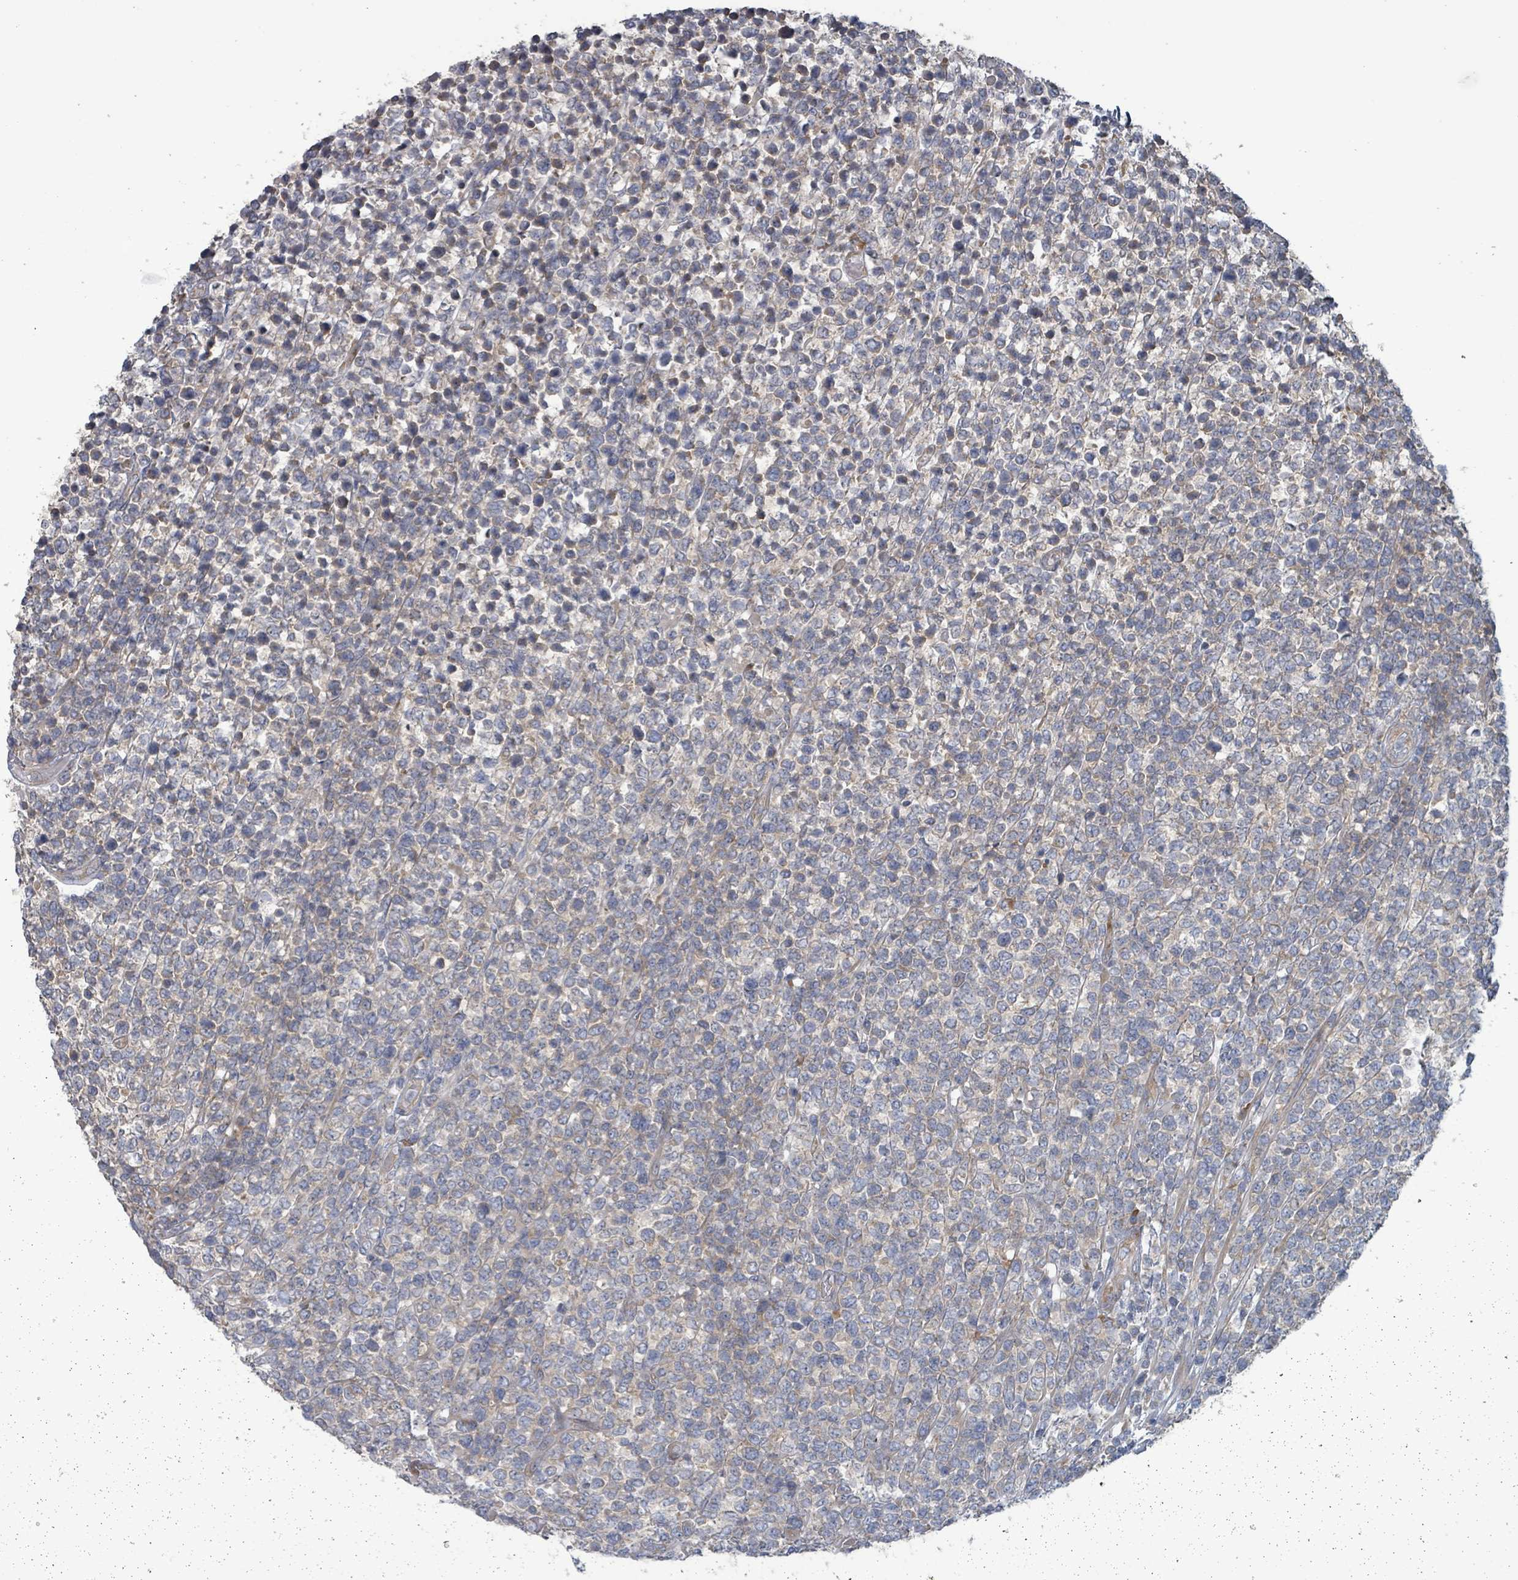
{"staining": {"intensity": "weak", "quantity": "<25%", "location": "cytoplasmic/membranous"}, "tissue": "lymphoma", "cell_type": "Tumor cells", "image_type": "cancer", "snomed": [{"axis": "morphology", "description": "Malignant lymphoma, non-Hodgkin's type, High grade"}, {"axis": "topography", "description": "Soft tissue"}], "caption": "Immunohistochemistry micrograph of neoplastic tissue: human malignant lymphoma, non-Hodgkin's type (high-grade) stained with DAB demonstrates no significant protein positivity in tumor cells.", "gene": "RPL32", "patient": {"sex": "female", "age": 56}}